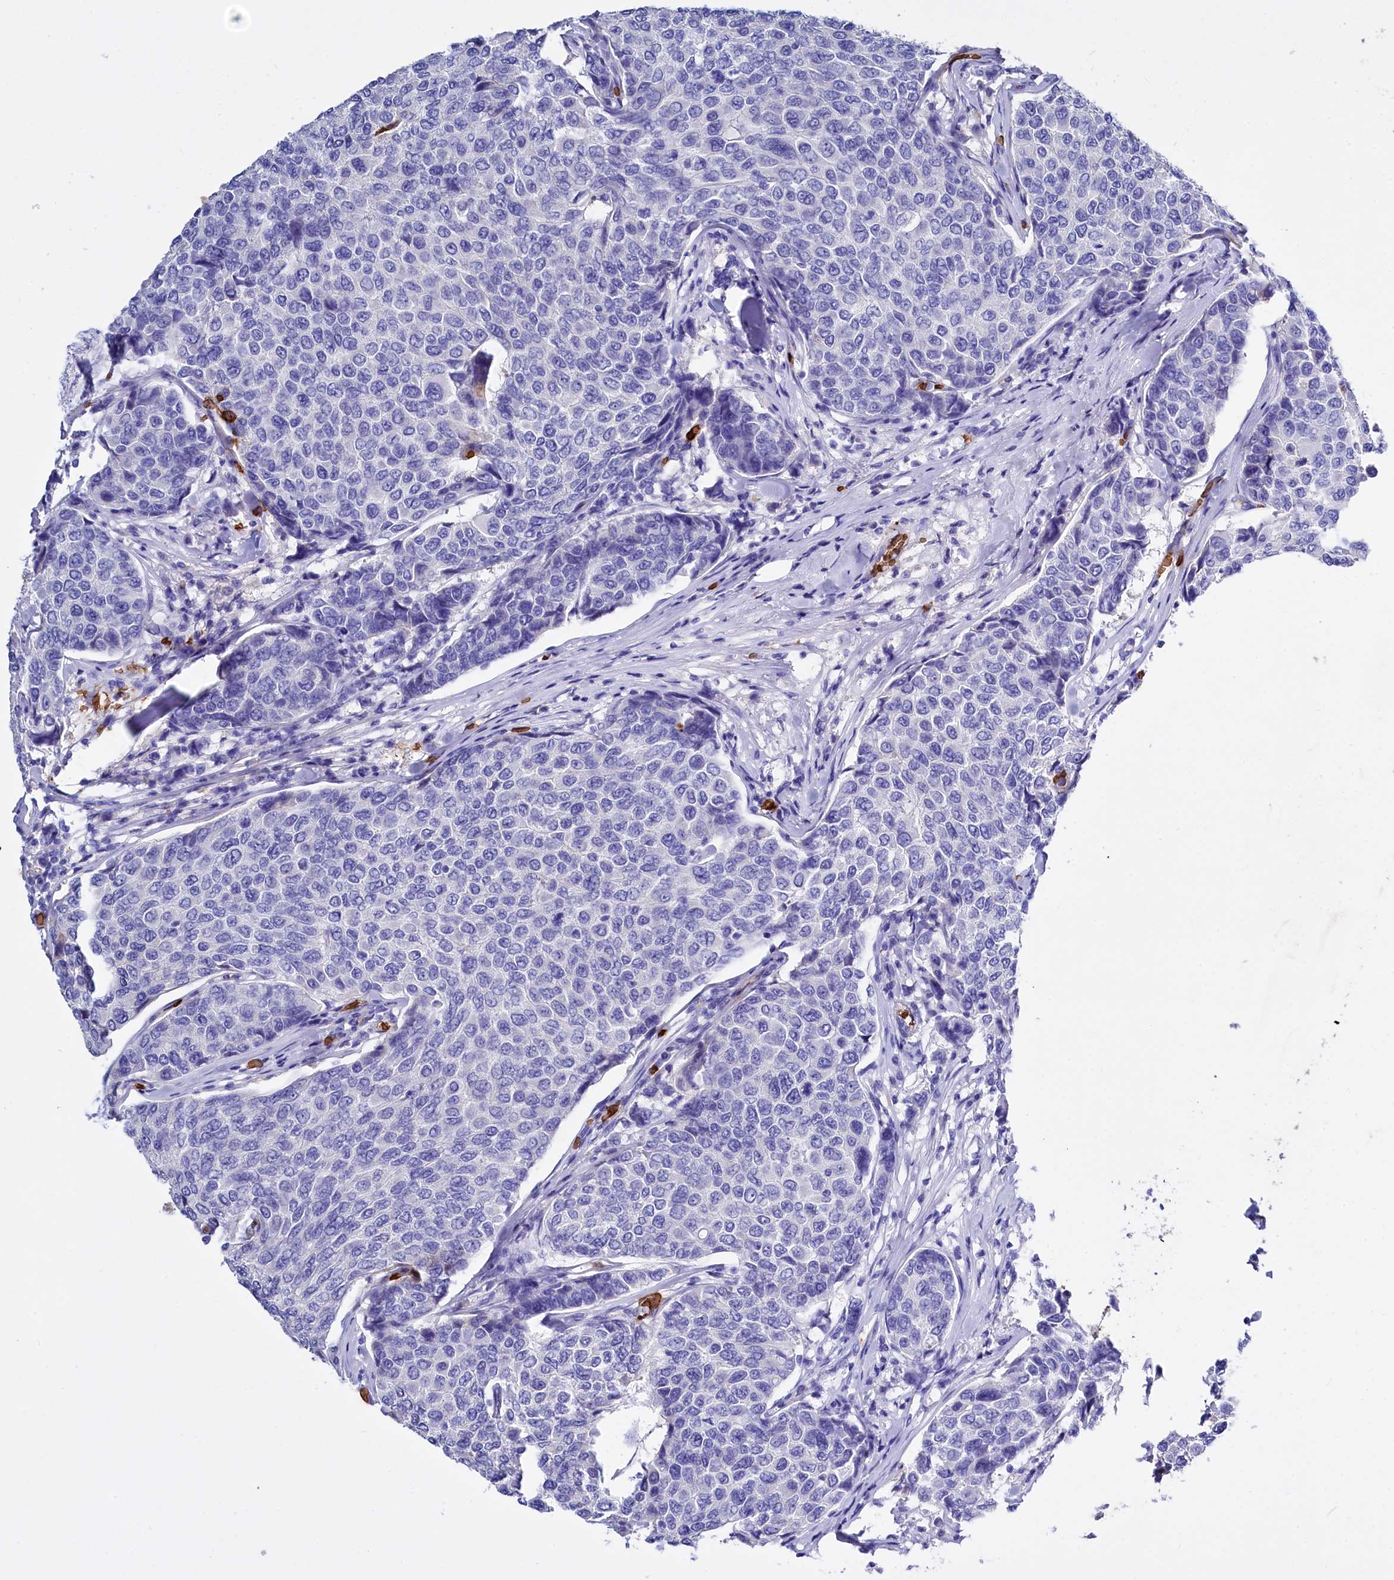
{"staining": {"intensity": "negative", "quantity": "none", "location": "none"}, "tissue": "breast cancer", "cell_type": "Tumor cells", "image_type": "cancer", "snomed": [{"axis": "morphology", "description": "Duct carcinoma"}, {"axis": "topography", "description": "Breast"}], "caption": "DAB (3,3'-diaminobenzidine) immunohistochemical staining of breast cancer (intraductal carcinoma) demonstrates no significant staining in tumor cells.", "gene": "RPUSD3", "patient": {"sex": "female", "age": 55}}